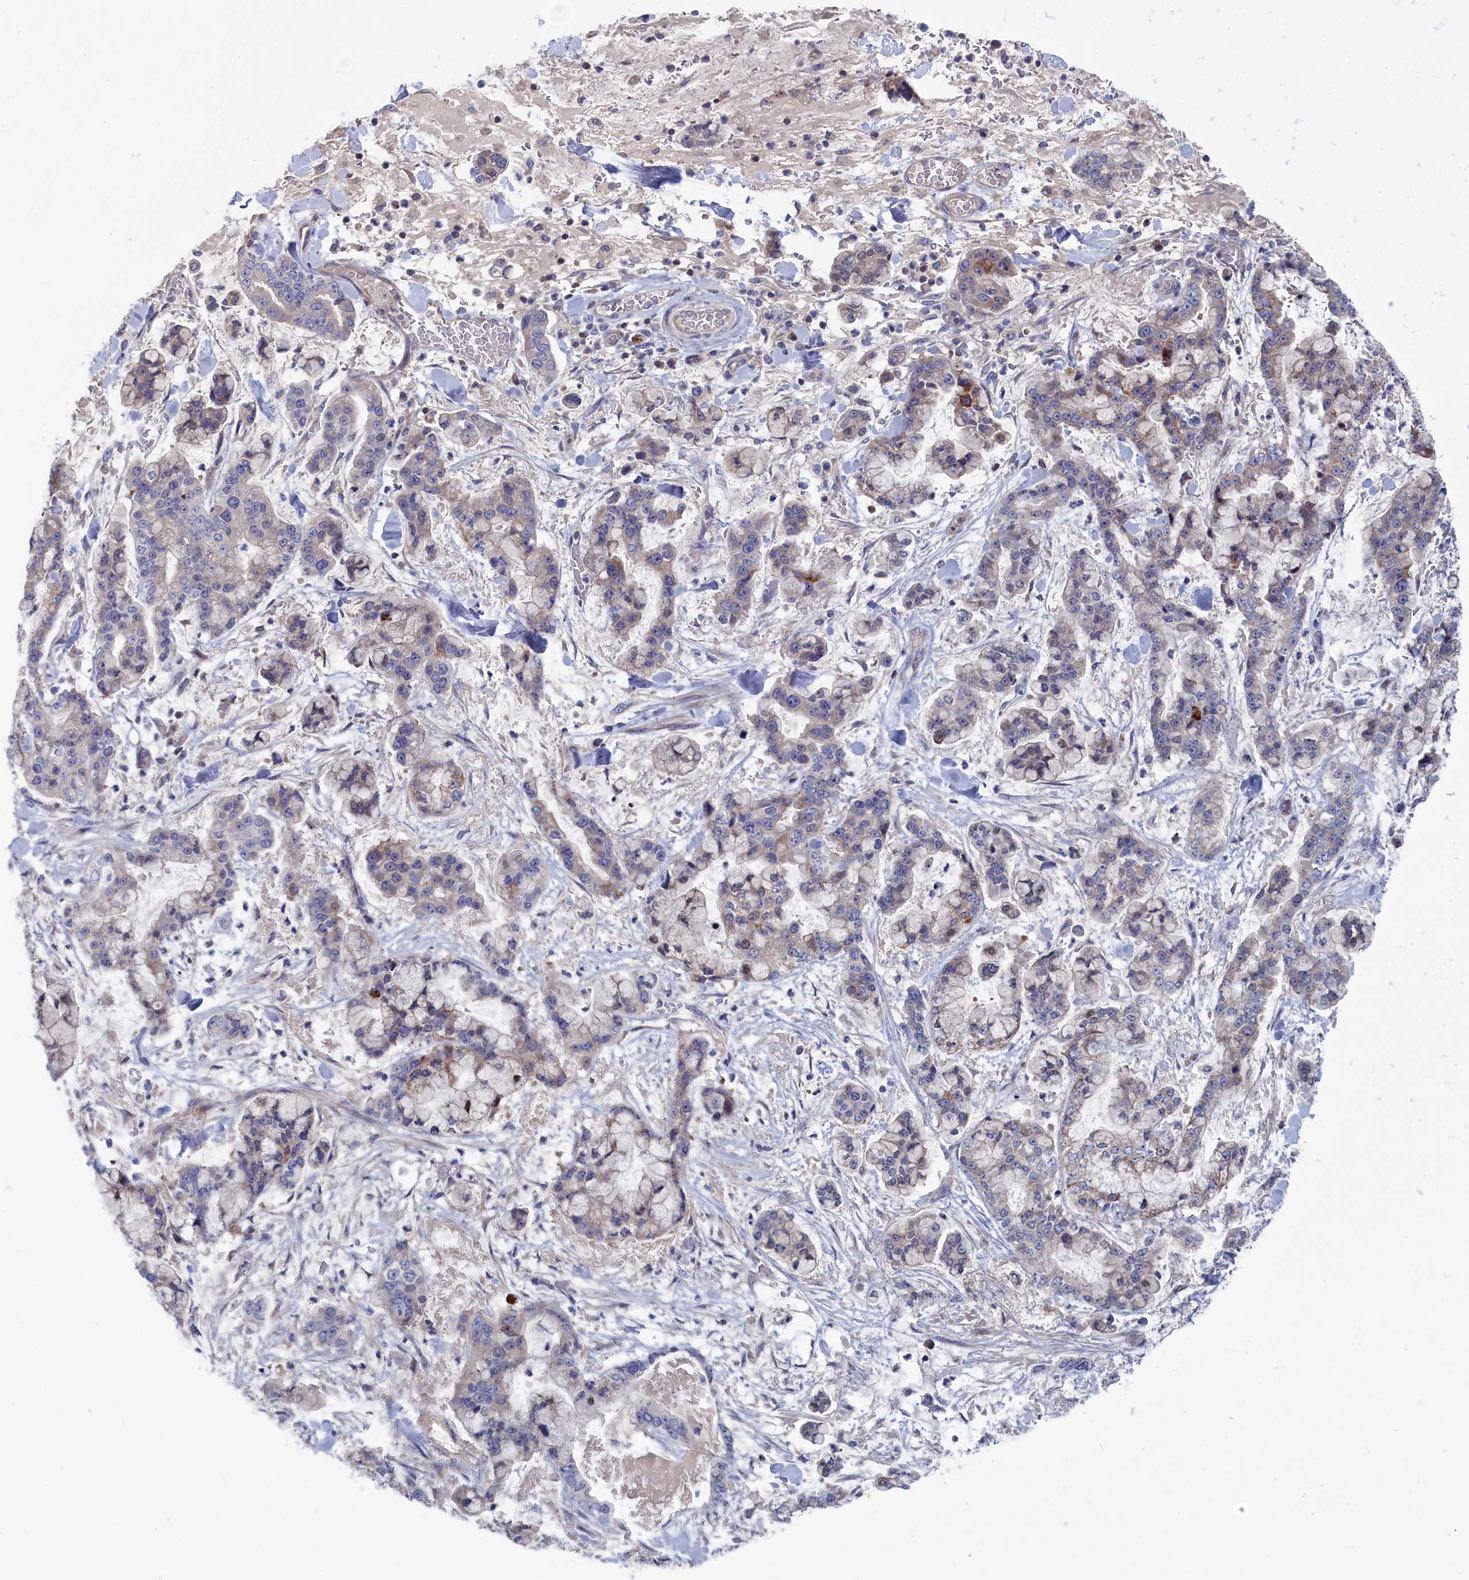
{"staining": {"intensity": "moderate", "quantity": "<25%", "location": "cytoplasmic/membranous"}, "tissue": "stomach cancer", "cell_type": "Tumor cells", "image_type": "cancer", "snomed": [{"axis": "morphology", "description": "Normal tissue, NOS"}, {"axis": "morphology", "description": "Adenocarcinoma, NOS"}, {"axis": "topography", "description": "Stomach, upper"}, {"axis": "topography", "description": "Stomach"}], "caption": "Immunohistochemical staining of human stomach adenocarcinoma shows moderate cytoplasmic/membranous protein positivity in approximately <25% of tumor cells. The protein of interest is shown in brown color, while the nuclei are stained blue.", "gene": "CEND1", "patient": {"sex": "male", "age": 76}}